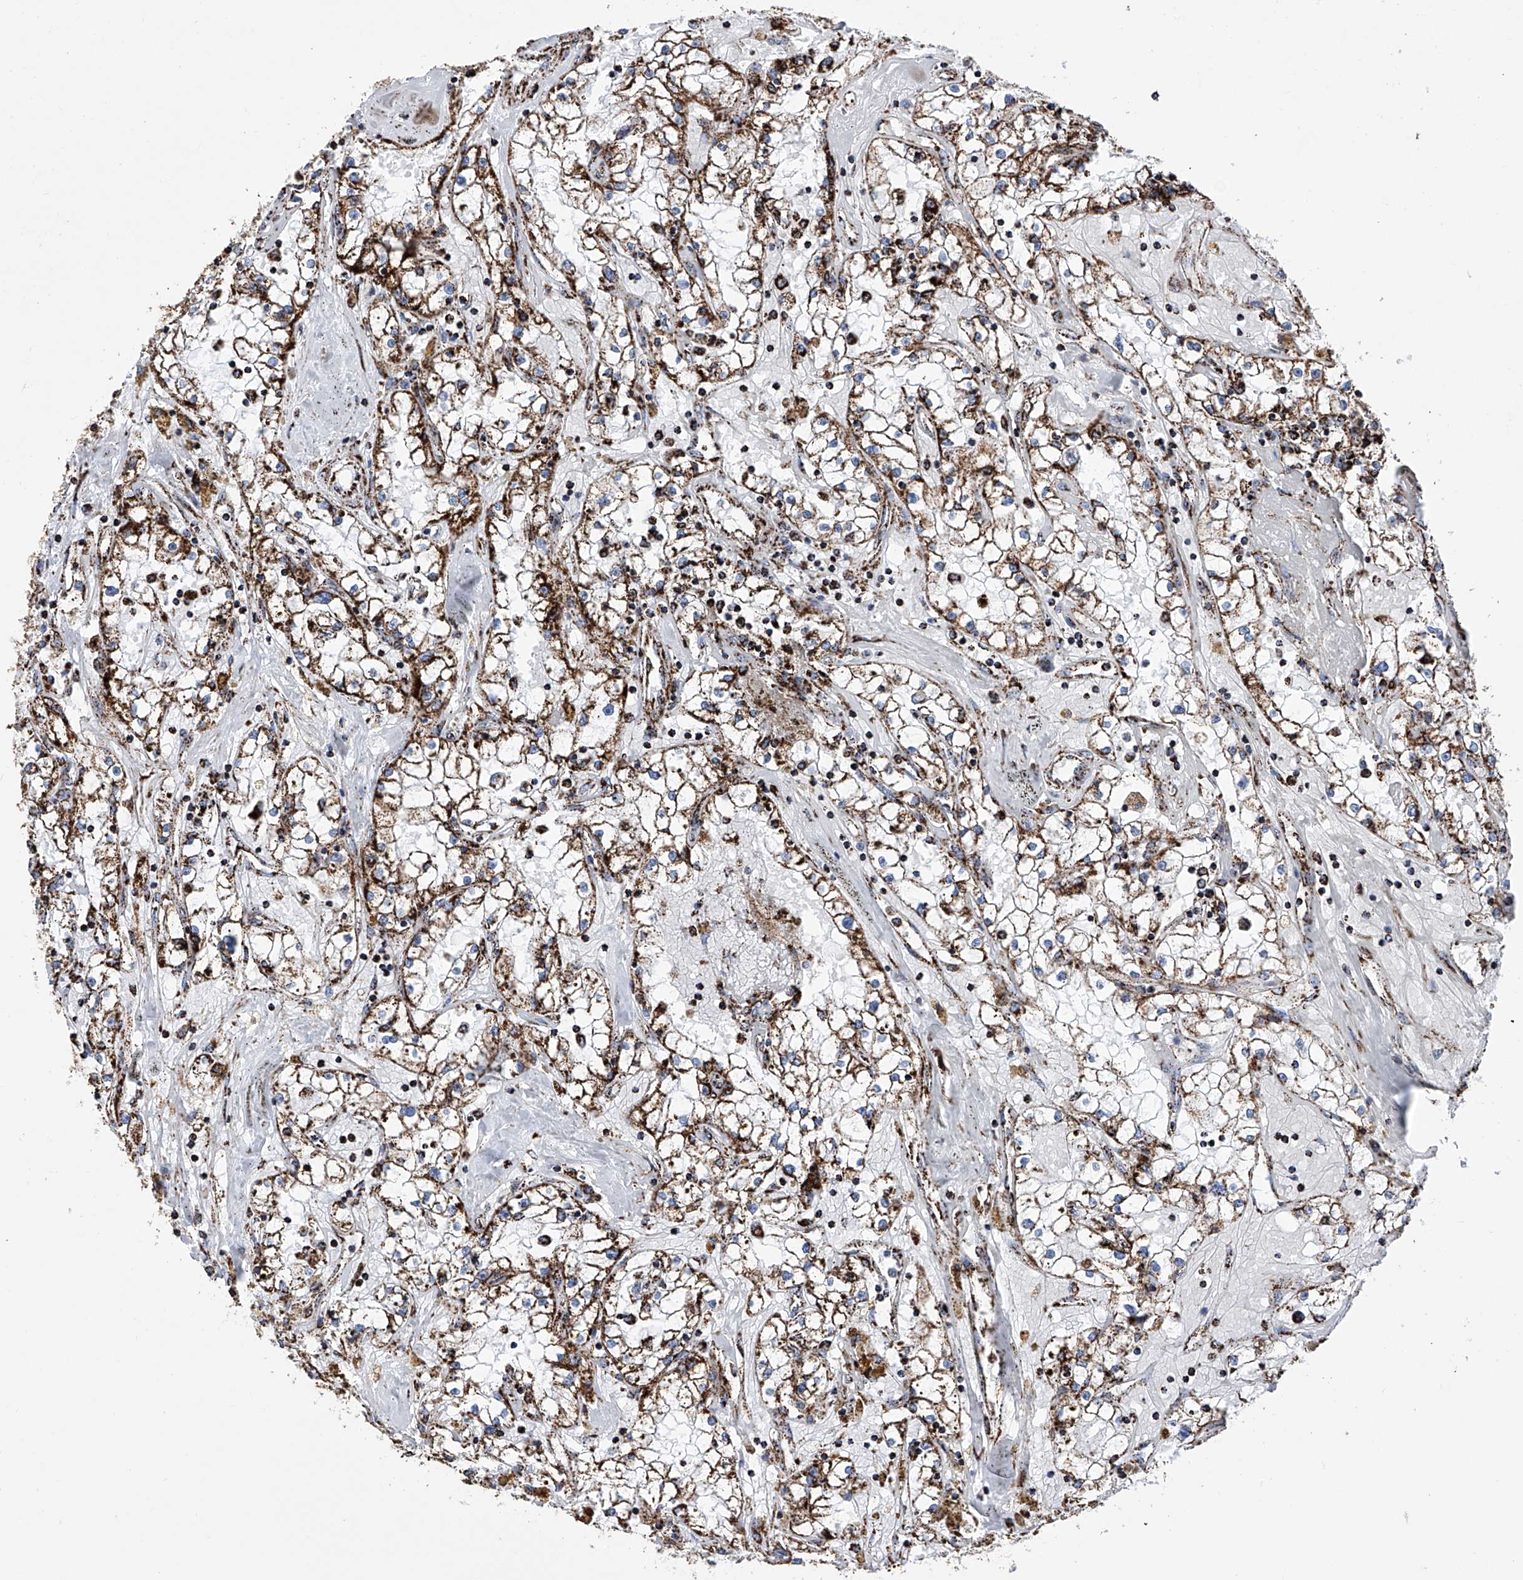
{"staining": {"intensity": "strong", "quantity": ">75%", "location": "cytoplasmic/membranous"}, "tissue": "renal cancer", "cell_type": "Tumor cells", "image_type": "cancer", "snomed": [{"axis": "morphology", "description": "Adenocarcinoma, NOS"}, {"axis": "topography", "description": "Kidney"}], "caption": "Immunohistochemical staining of human renal cancer exhibits high levels of strong cytoplasmic/membranous positivity in about >75% of tumor cells. Nuclei are stained in blue.", "gene": "ATP5PF", "patient": {"sex": "male", "age": 56}}